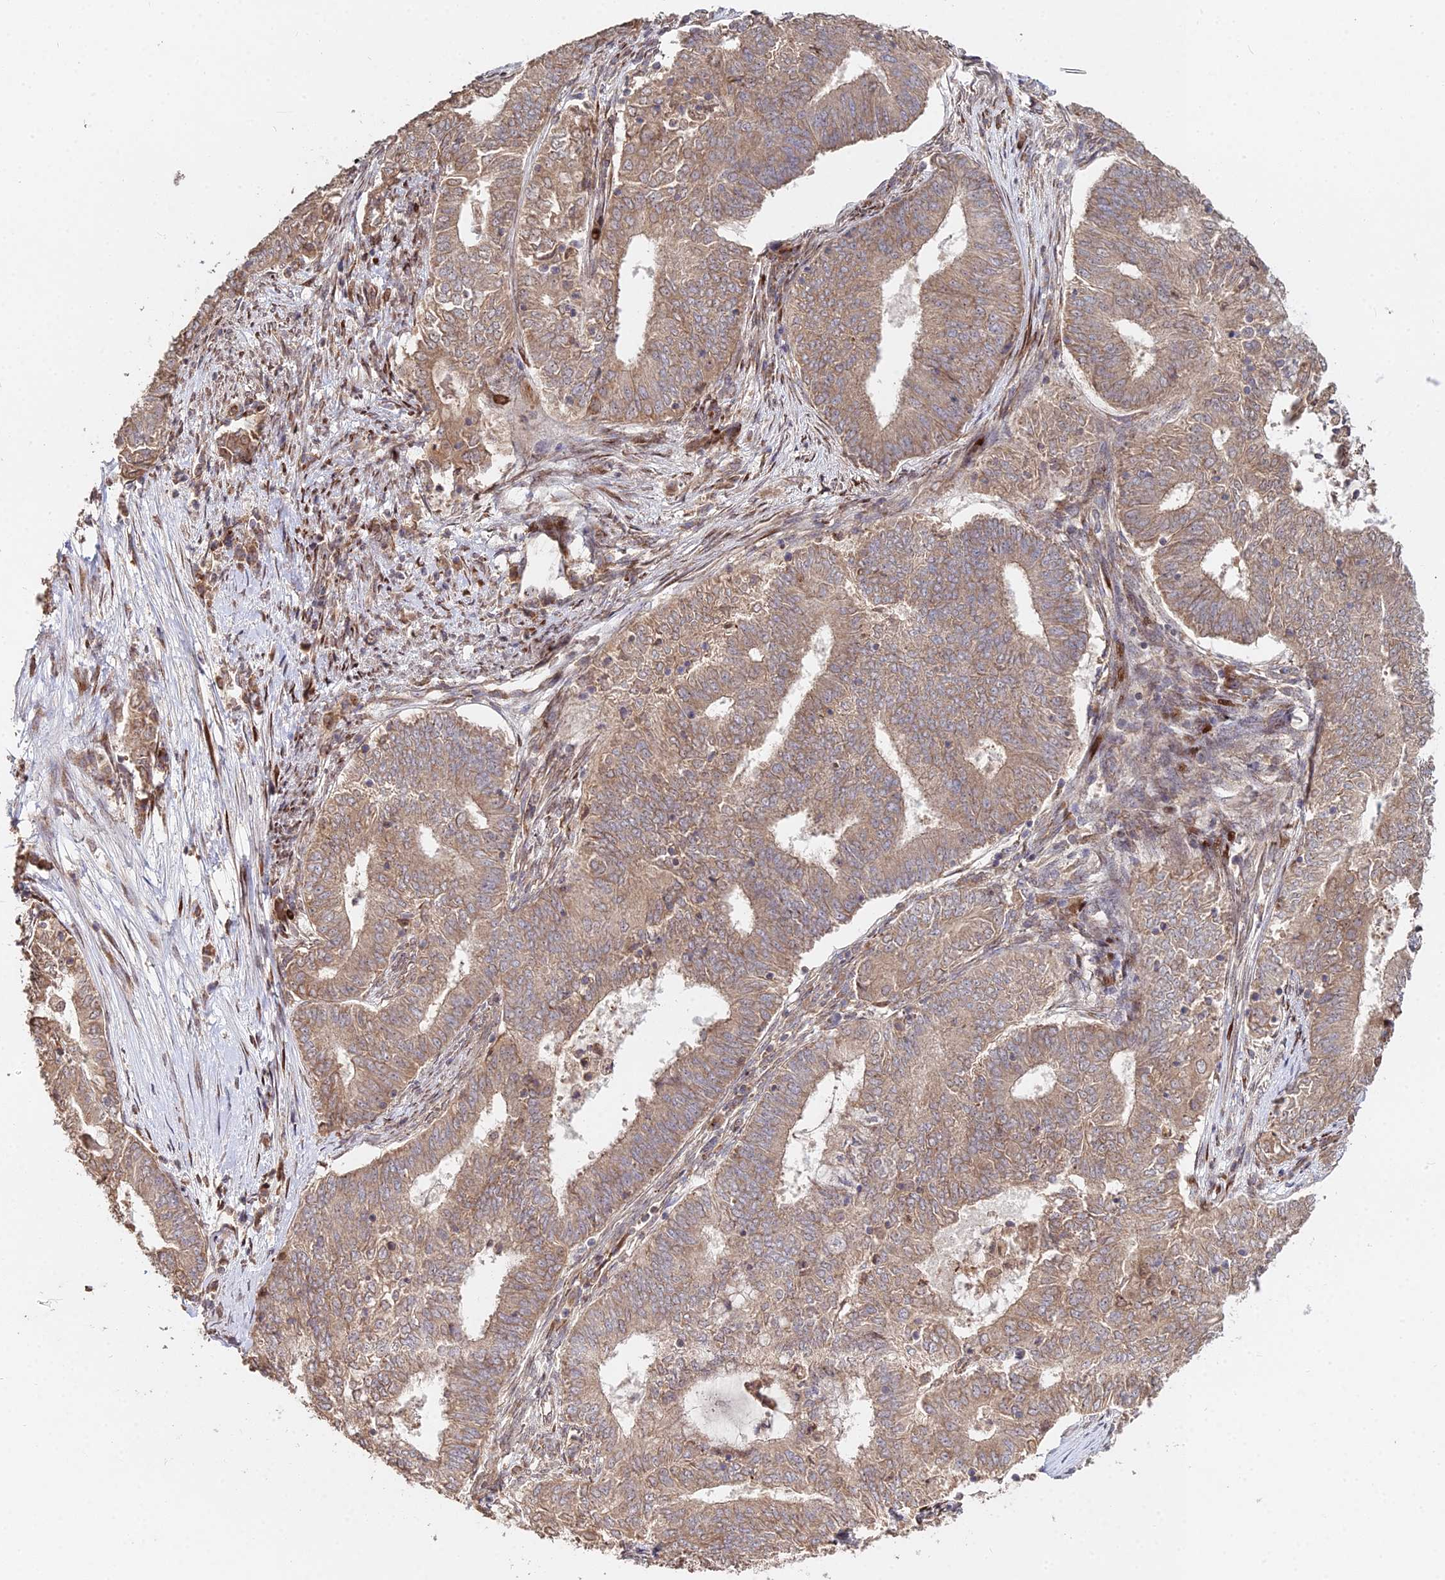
{"staining": {"intensity": "moderate", "quantity": ">75%", "location": "cytoplasmic/membranous"}, "tissue": "endometrial cancer", "cell_type": "Tumor cells", "image_type": "cancer", "snomed": [{"axis": "morphology", "description": "Adenocarcinoma, NOS"}, {"axis": "topography", "description": "Endometrium"}], "caption": "Immunohistochemical staining of endometrial cancer displays moderate cytoplasmic/membranous protein expression in approximately >75% of tumor cells.", "gene": "RBMS2", "patient": {"sex": "female", "age": 62}}